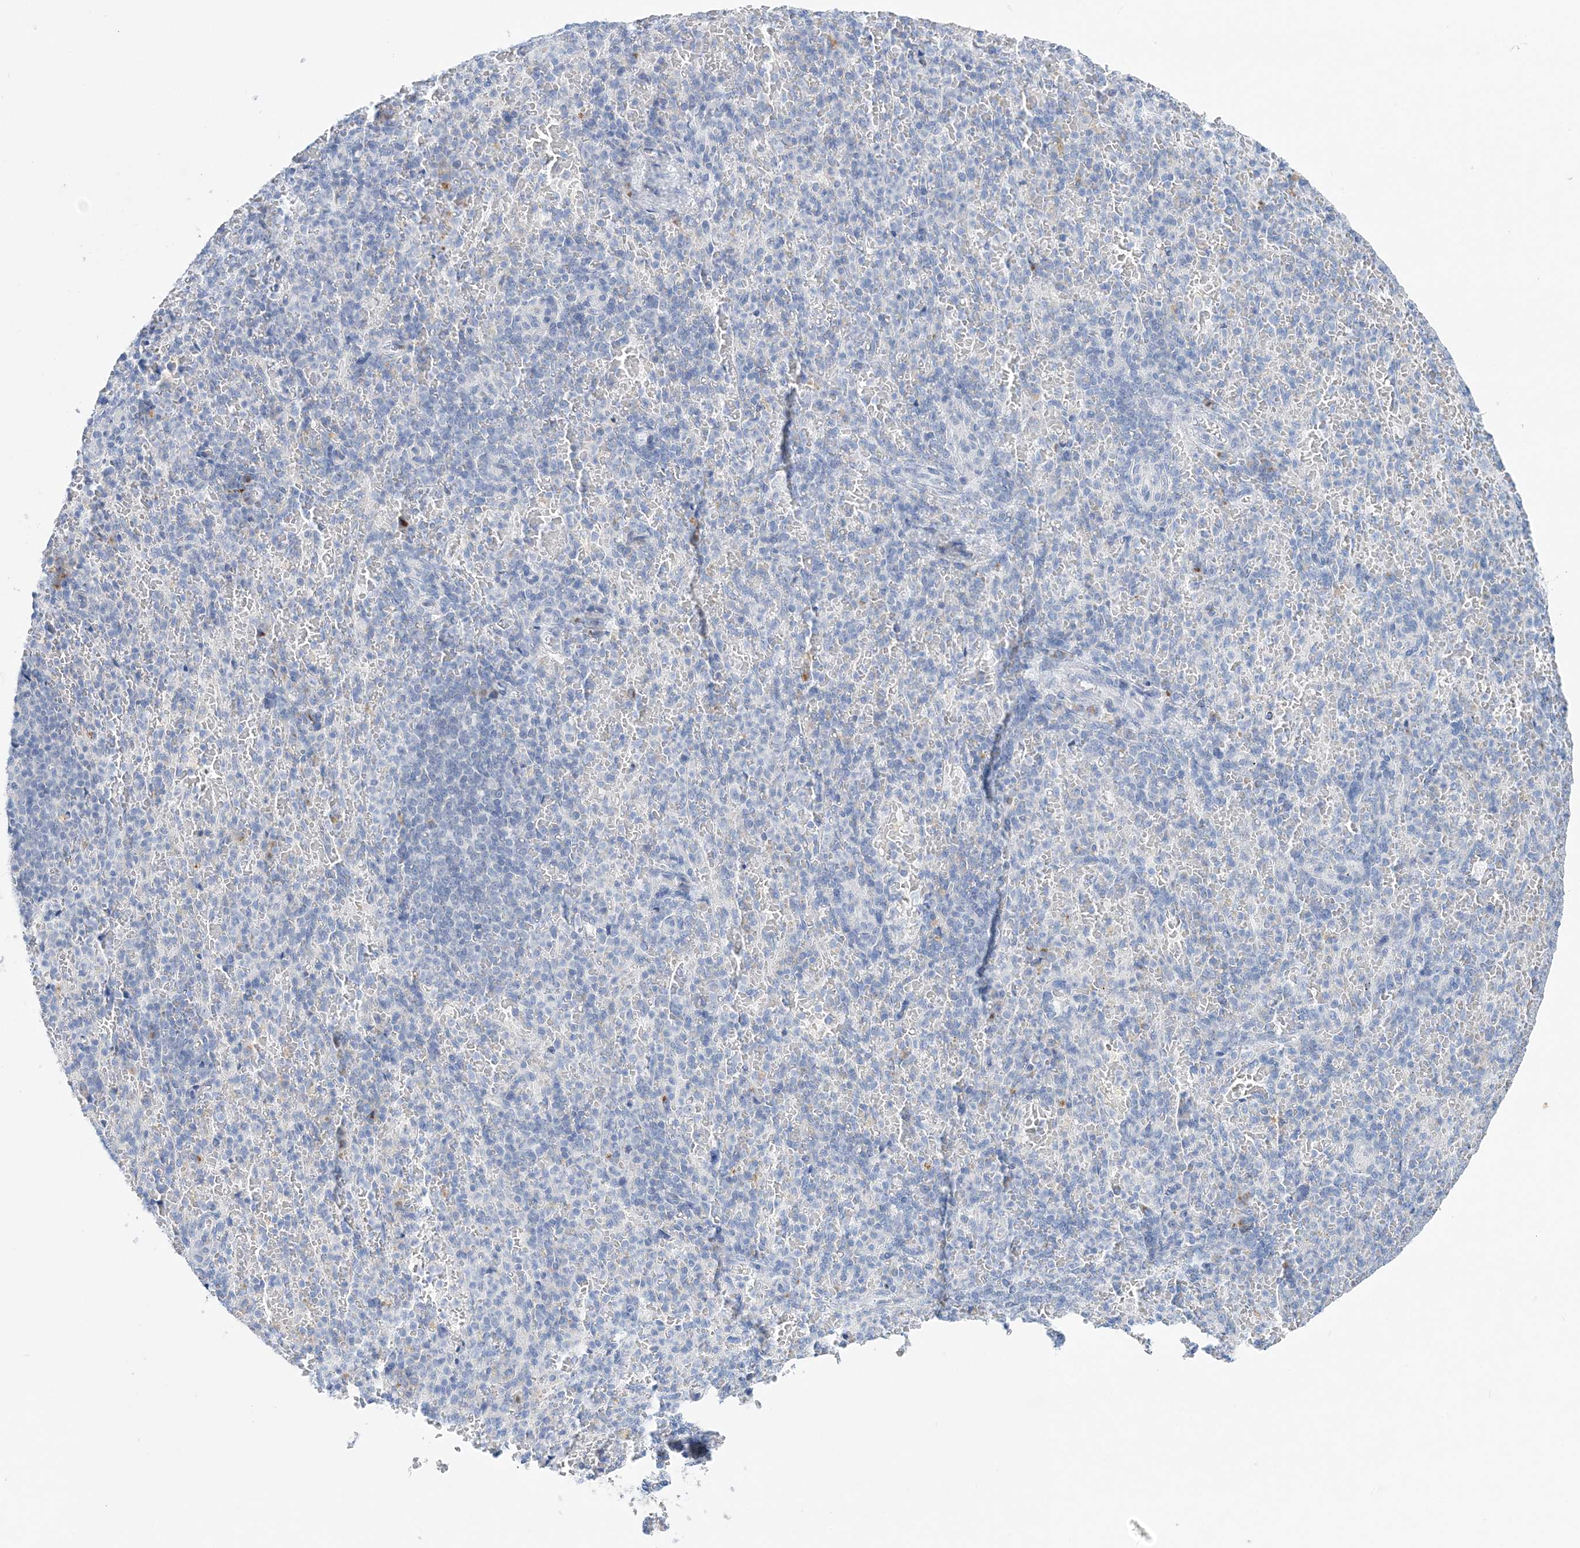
{"staining": {"intensity": "negative", "quantity": "none", "location": "none"}, "tissue": "spleen", "cell_type": "Cells in red pulp", "image_type": "normal", "snomed": [{"axis": "morphology", "description": "Normal tissue, NOS"}, {"axis": "topography", "description": "Spleen"}], "caption": "Cells in red pulp show no significant positivity in benign spleen. (Brightfield microscopy of DAB (3,3'-diaminobenzidine) IHC at high magnification).", "gene": "SLC5A6", "patient": {"sex": "female", "age": 74}}